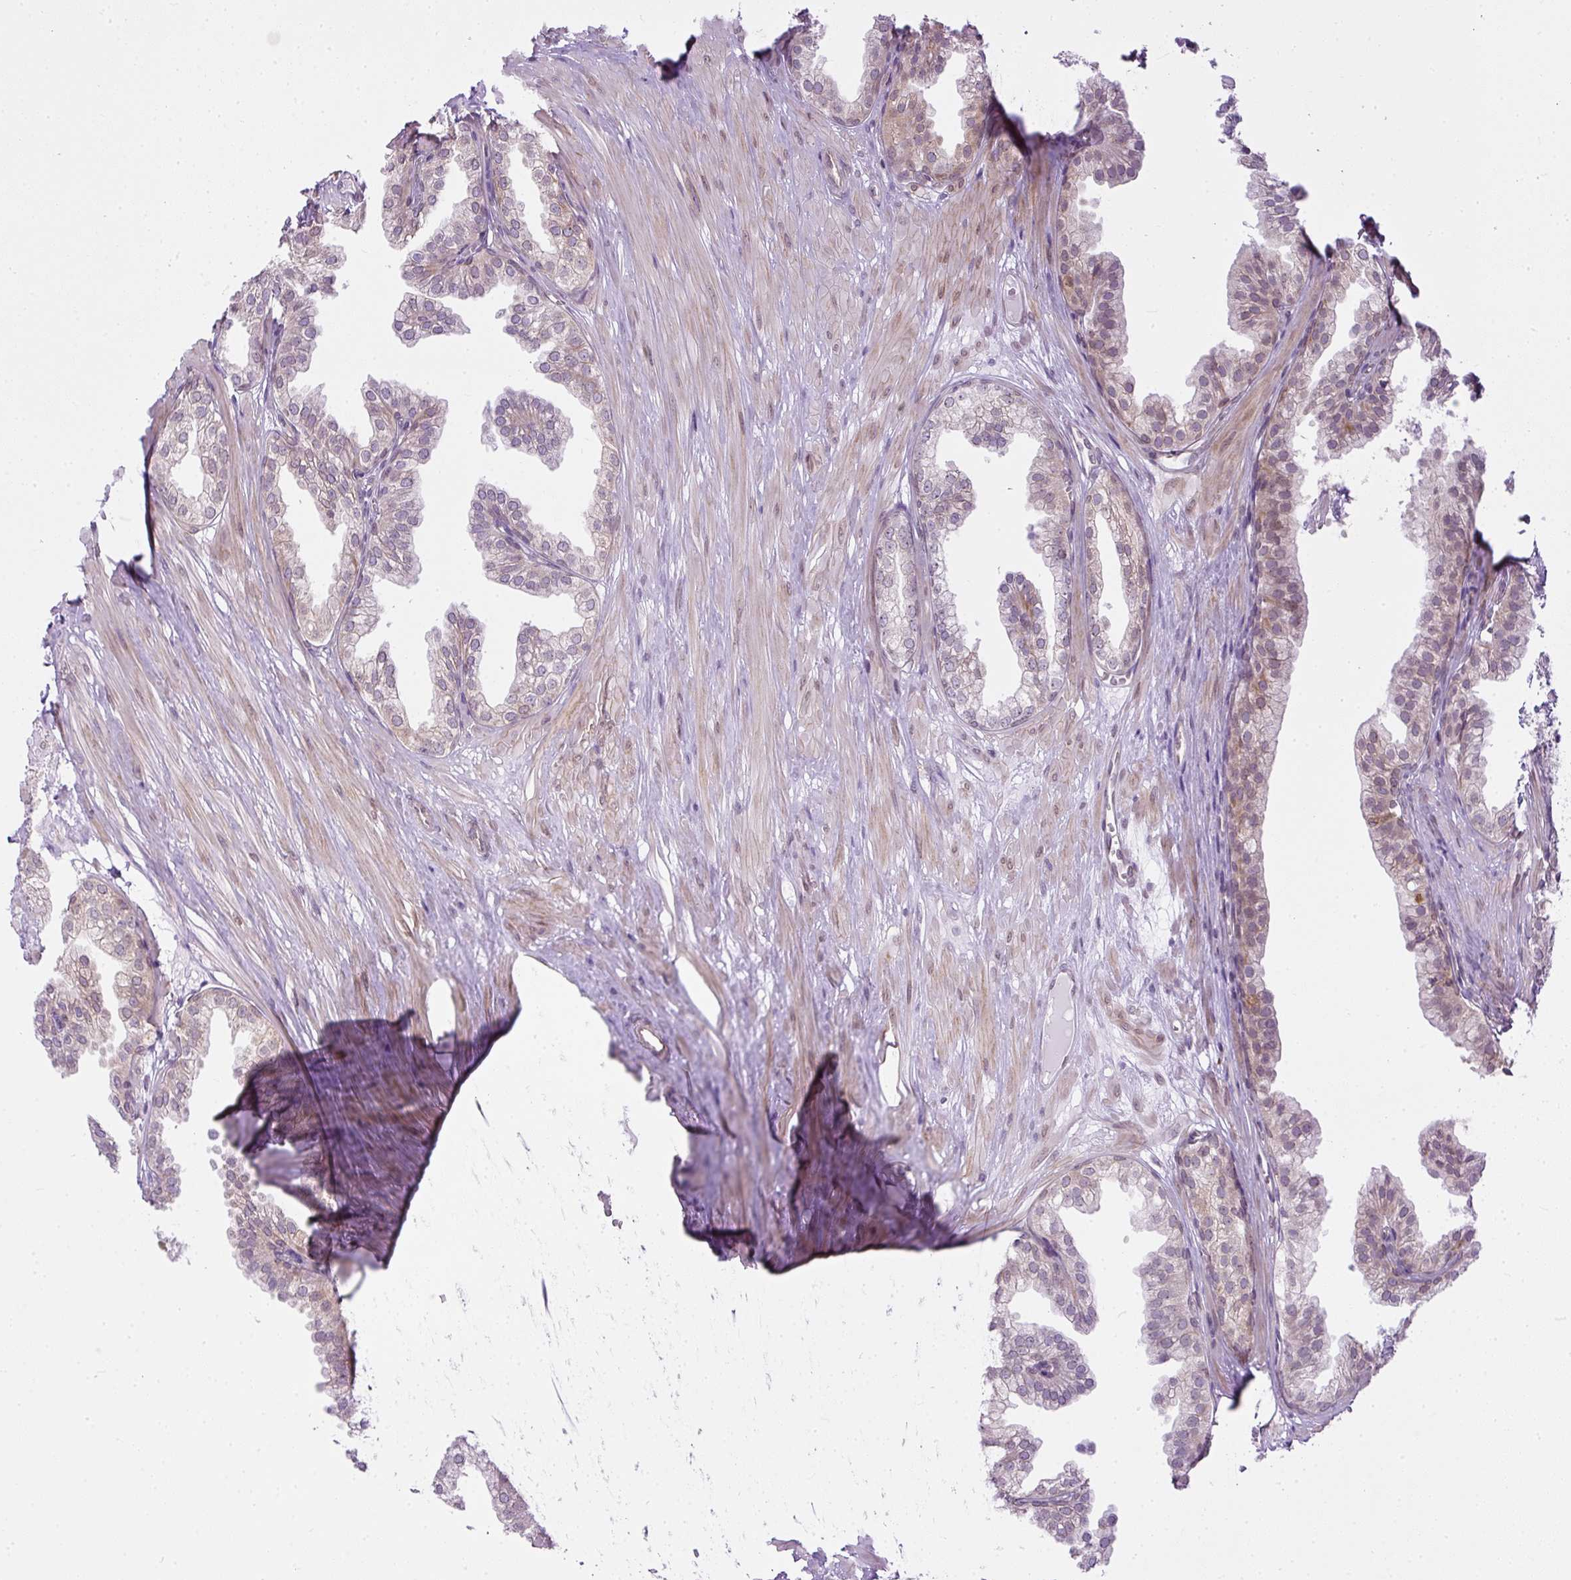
{"staining": {"intensity": "weak", "quantity": "<25%", "location": "cytoplasmic/membranous"}, "tissue": "prostate", "cell_type": "Glandular cells", "image_type": "normal", "snomed": [{"axis": "morphology", "description": "Normal tissue, NOS"}, {"axis": "topography", "description": "Prostate"}, {"axis": "topography", "description": "Peripheral nerve tissue"}], "caption": "Human prostate stained for a protein using IHC reveals no expression in glandular cells.", "gene": "COX18", "patient": {"sex": "male", "age": 55}}